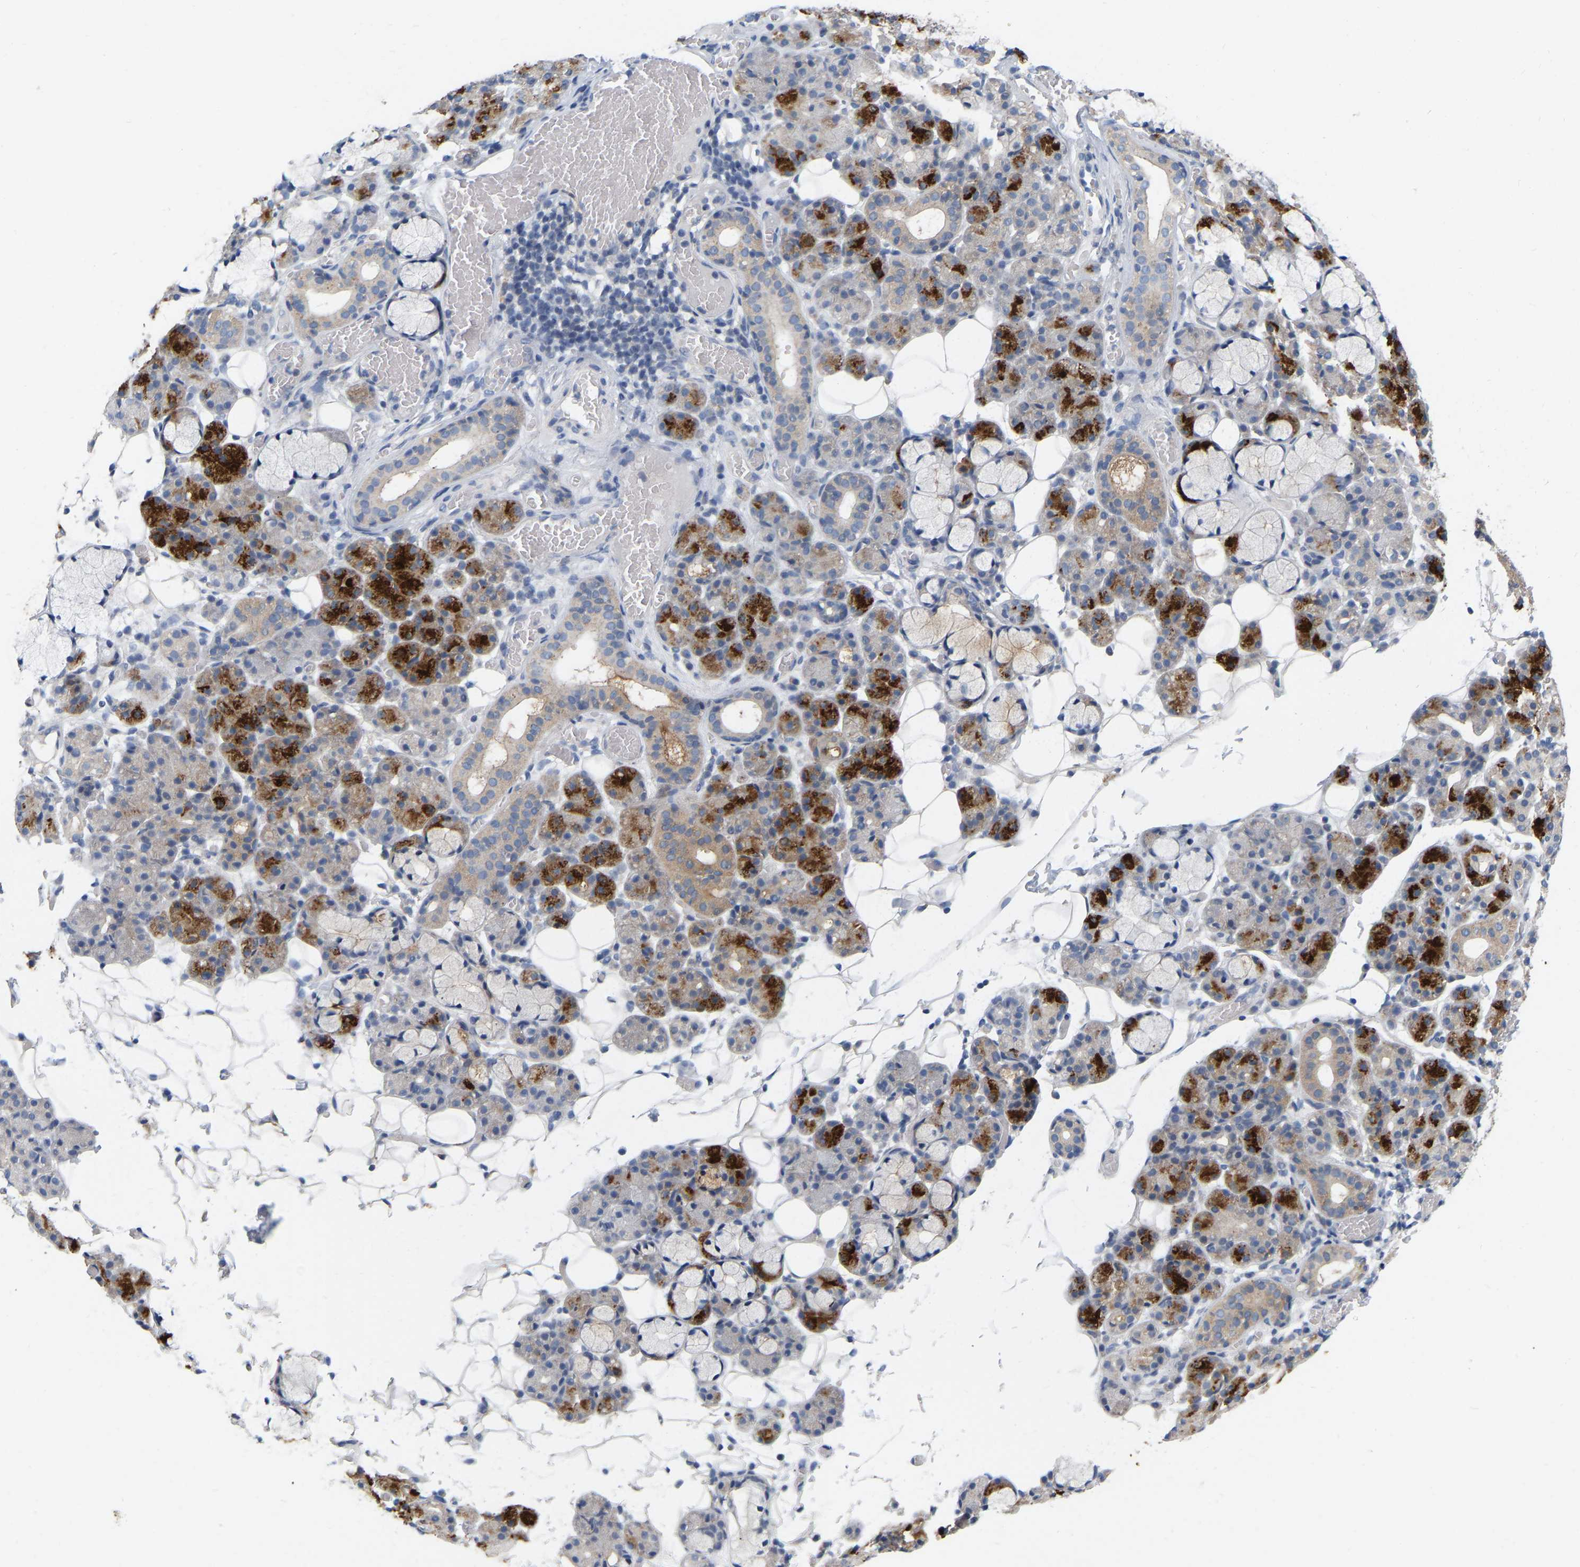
{"staining": {"intensity": "strong", "quantity": "<25%", "location": "cytoplasmic/membranous"}, "tissue": "salivary gland", "cell_type": "Glandular cells", "image_type": "normal", "snomed": [{"axis": "morphology", "description": "Normal tissue, NOS"}, {"axis": "topography", "description": "Salivary gland"}], "caption": "The immunohistochemical stain highlights strong cytoplasmic/membranous positivity in glandular cells of benign salivary gland. Nuclei are stained in blue.", "gene": "WIPI2", "patient": {"sex": "male", "age": 63}}